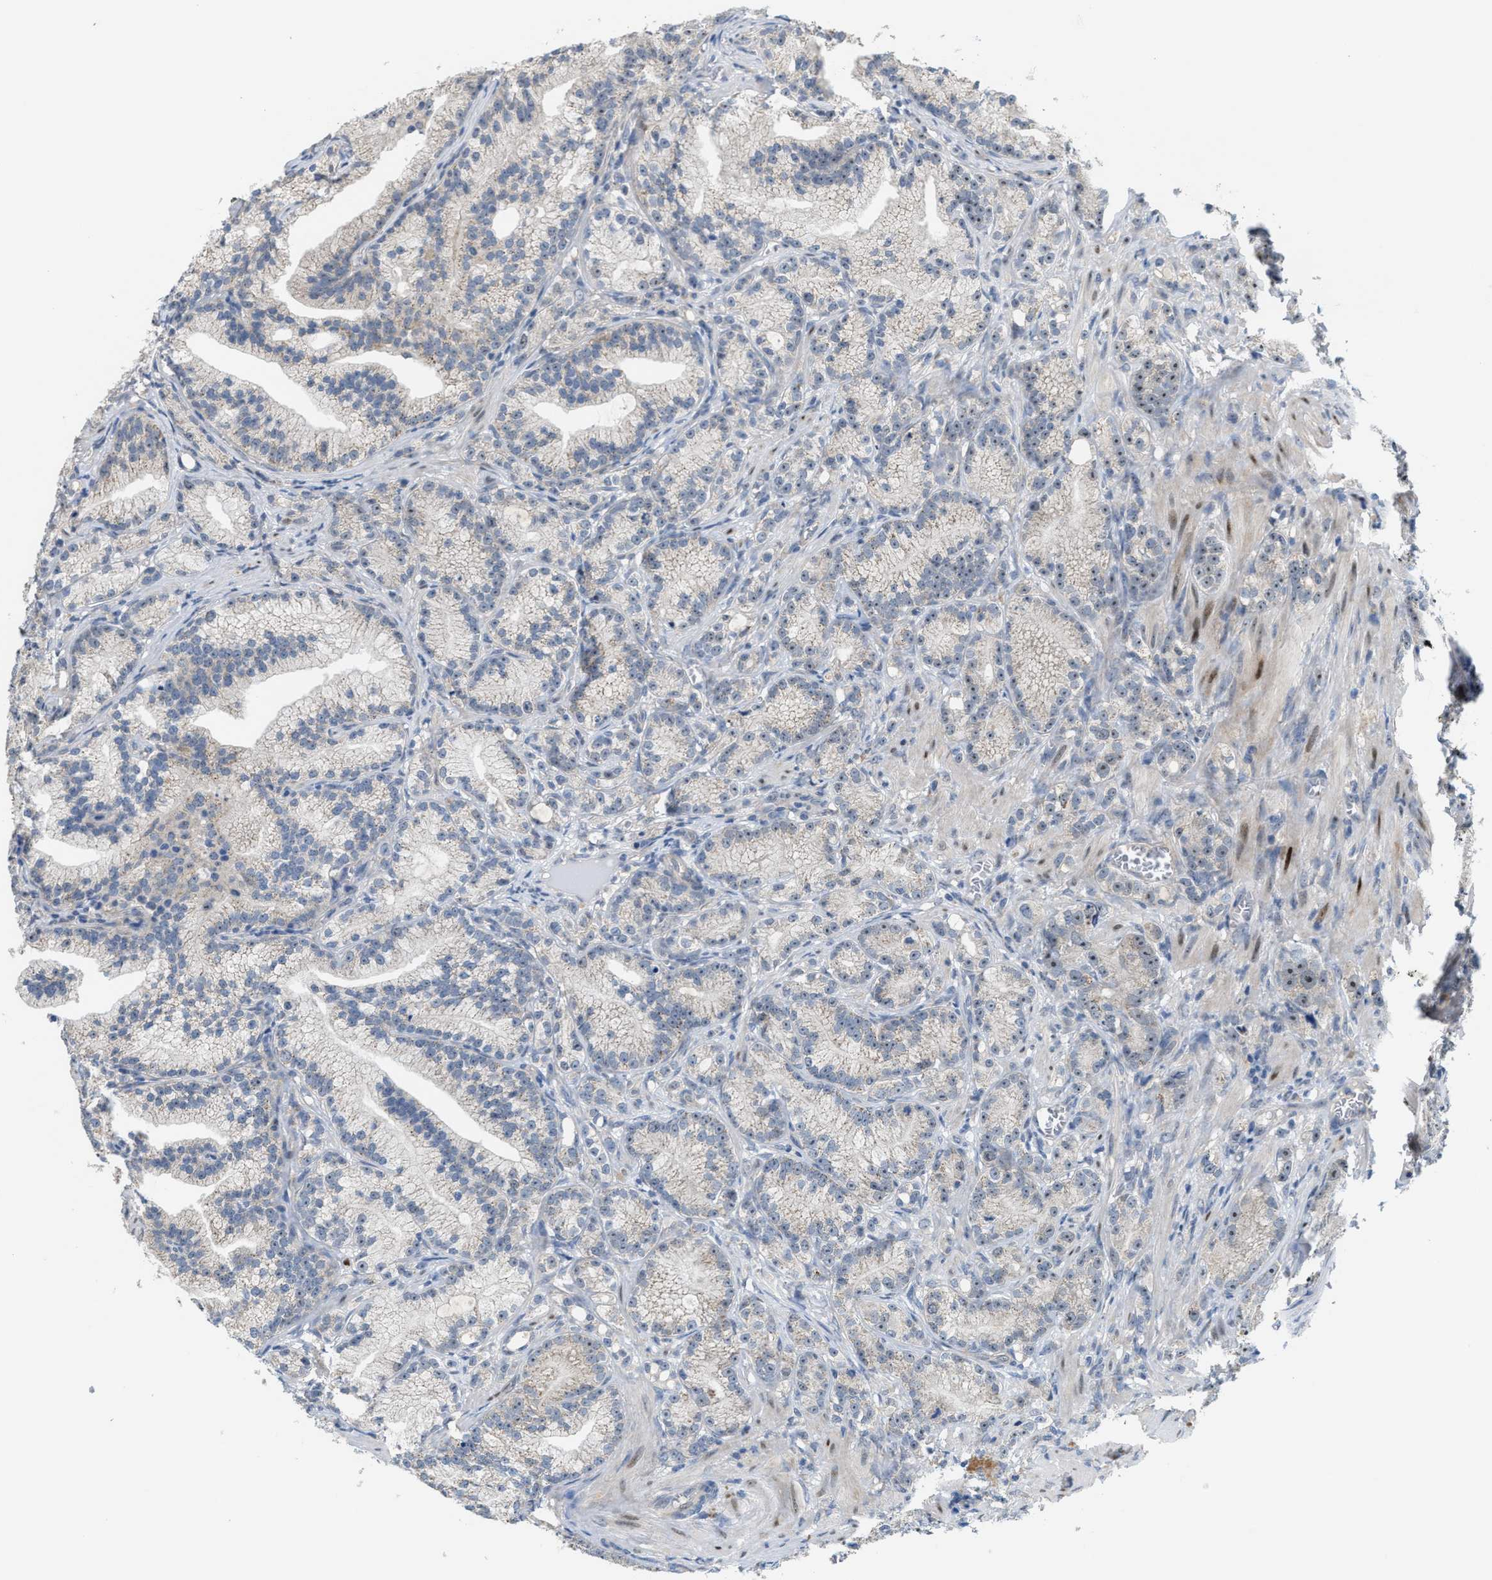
{"staining": {"intensity": "weak", "quantity": "<25%", "location": "nuclear"}, "tissue": "prostate cancer", "cell_type": "Tumor cells", "image_type": "cancer", "snomed": [{"axis": "morphology", "description": "Adenocarcinoma, Low grade"}, {"axis": "topography", "description": "Prostate"}], "caption": "Prostate cancer (low-grade adenocarcinoma) was stained to show a protein in brown. There is no significant positivity in tumor cells.", "gene": "ZNF783", "patient": {"sex": "male", "age": 89}}